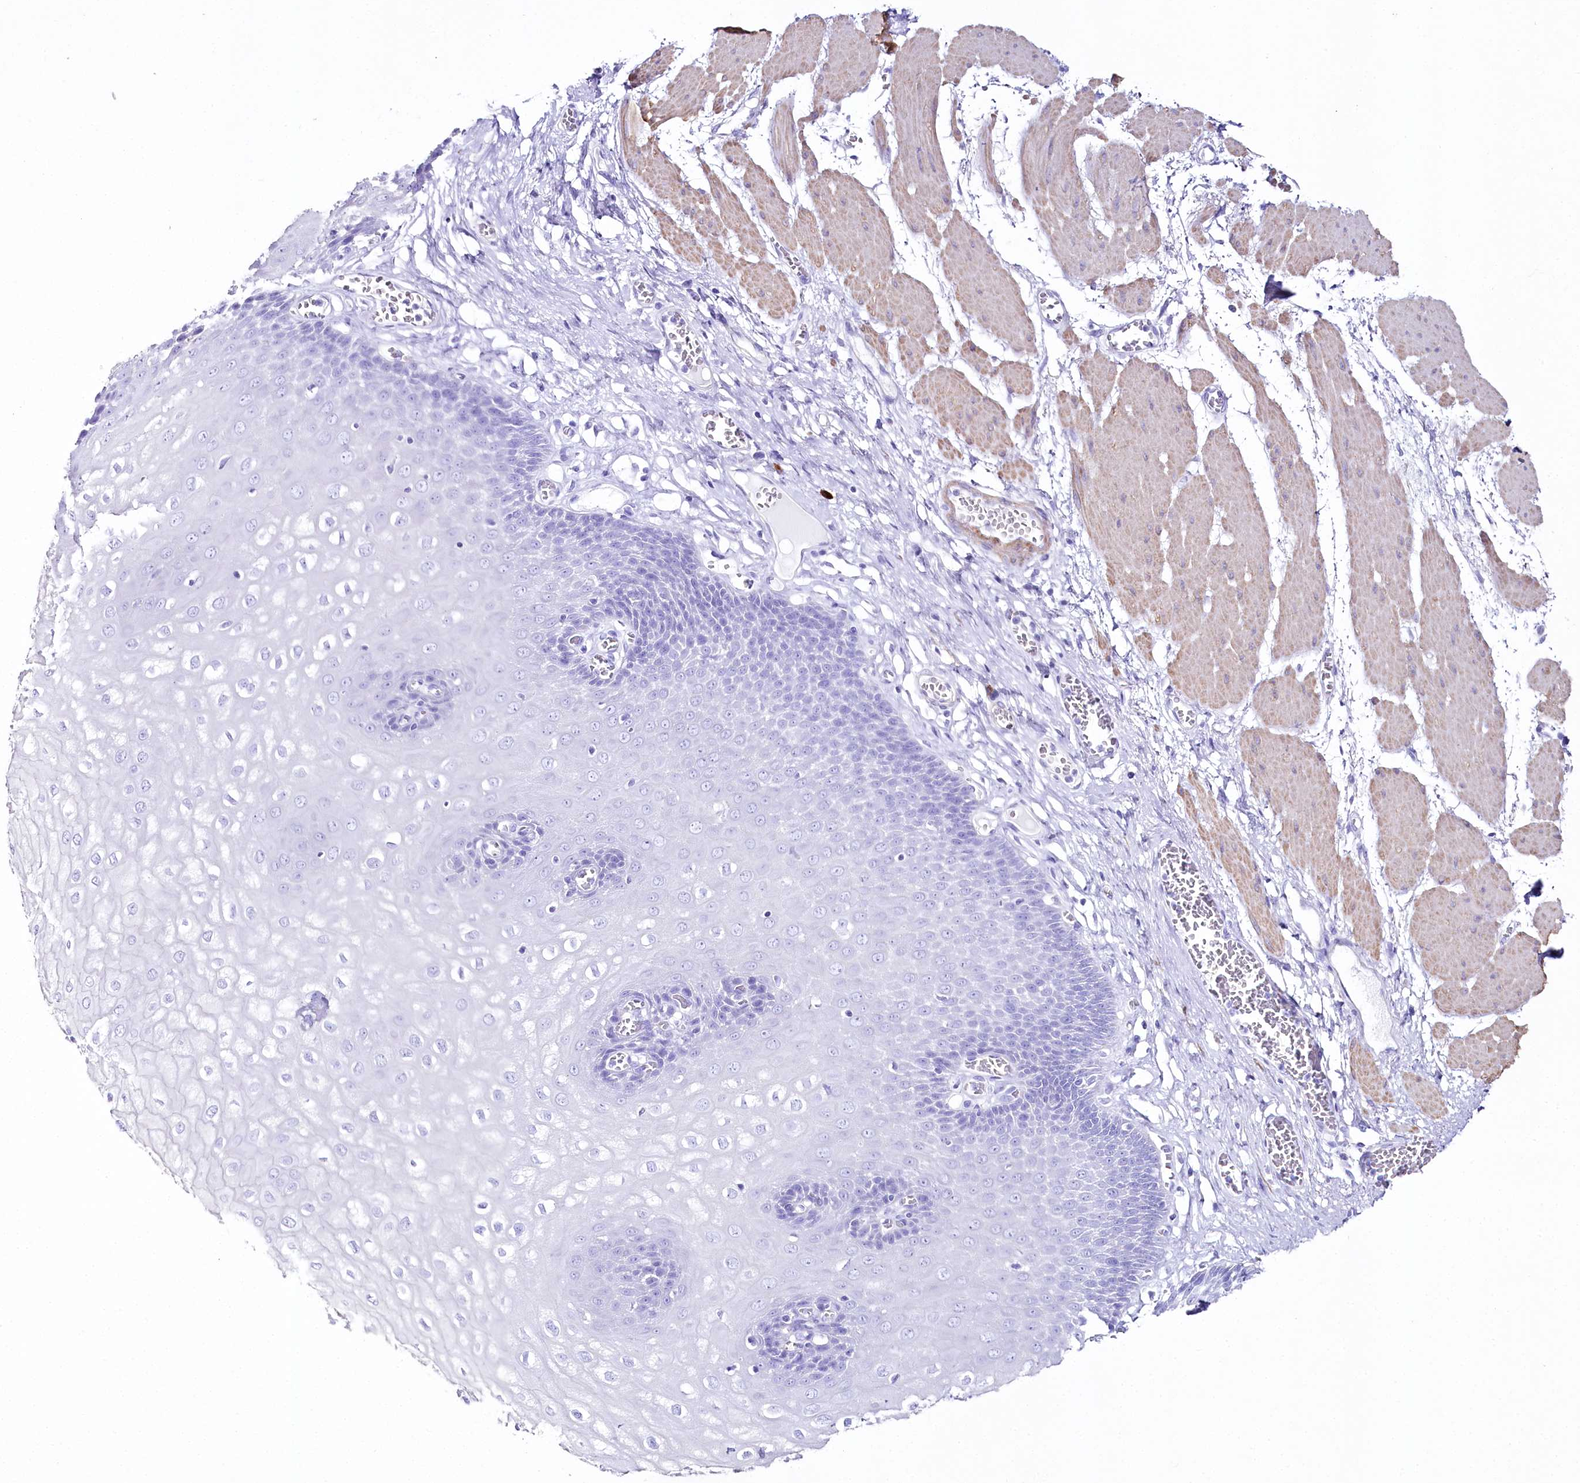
{"staining": {"intensity": "negative", "quantity": "none", "location": "none"}, "tissue": "esophagus", "cell_type": "Squamous epithelial cells", "image_type": "normal", "snomed": [{"axis": "morphology", "description": "Normal tissue, NOS"}, {"axis": "topography", "description": "Esophagus"}], "caption": "High magnification brightfield microscopy of benign esophagus stained with DAB (3,3'-diaminobenzidine) (brown) and counterstained with hematoxylin (blue): squamous epithelial cells show no significant staining. (Brightfield microscopy of DAB (3,3'-diaminobenzidine) immunohistochemistry at high magnification).", "gene": "CSN3", "patient": {"sex": "male", "age": 60}}